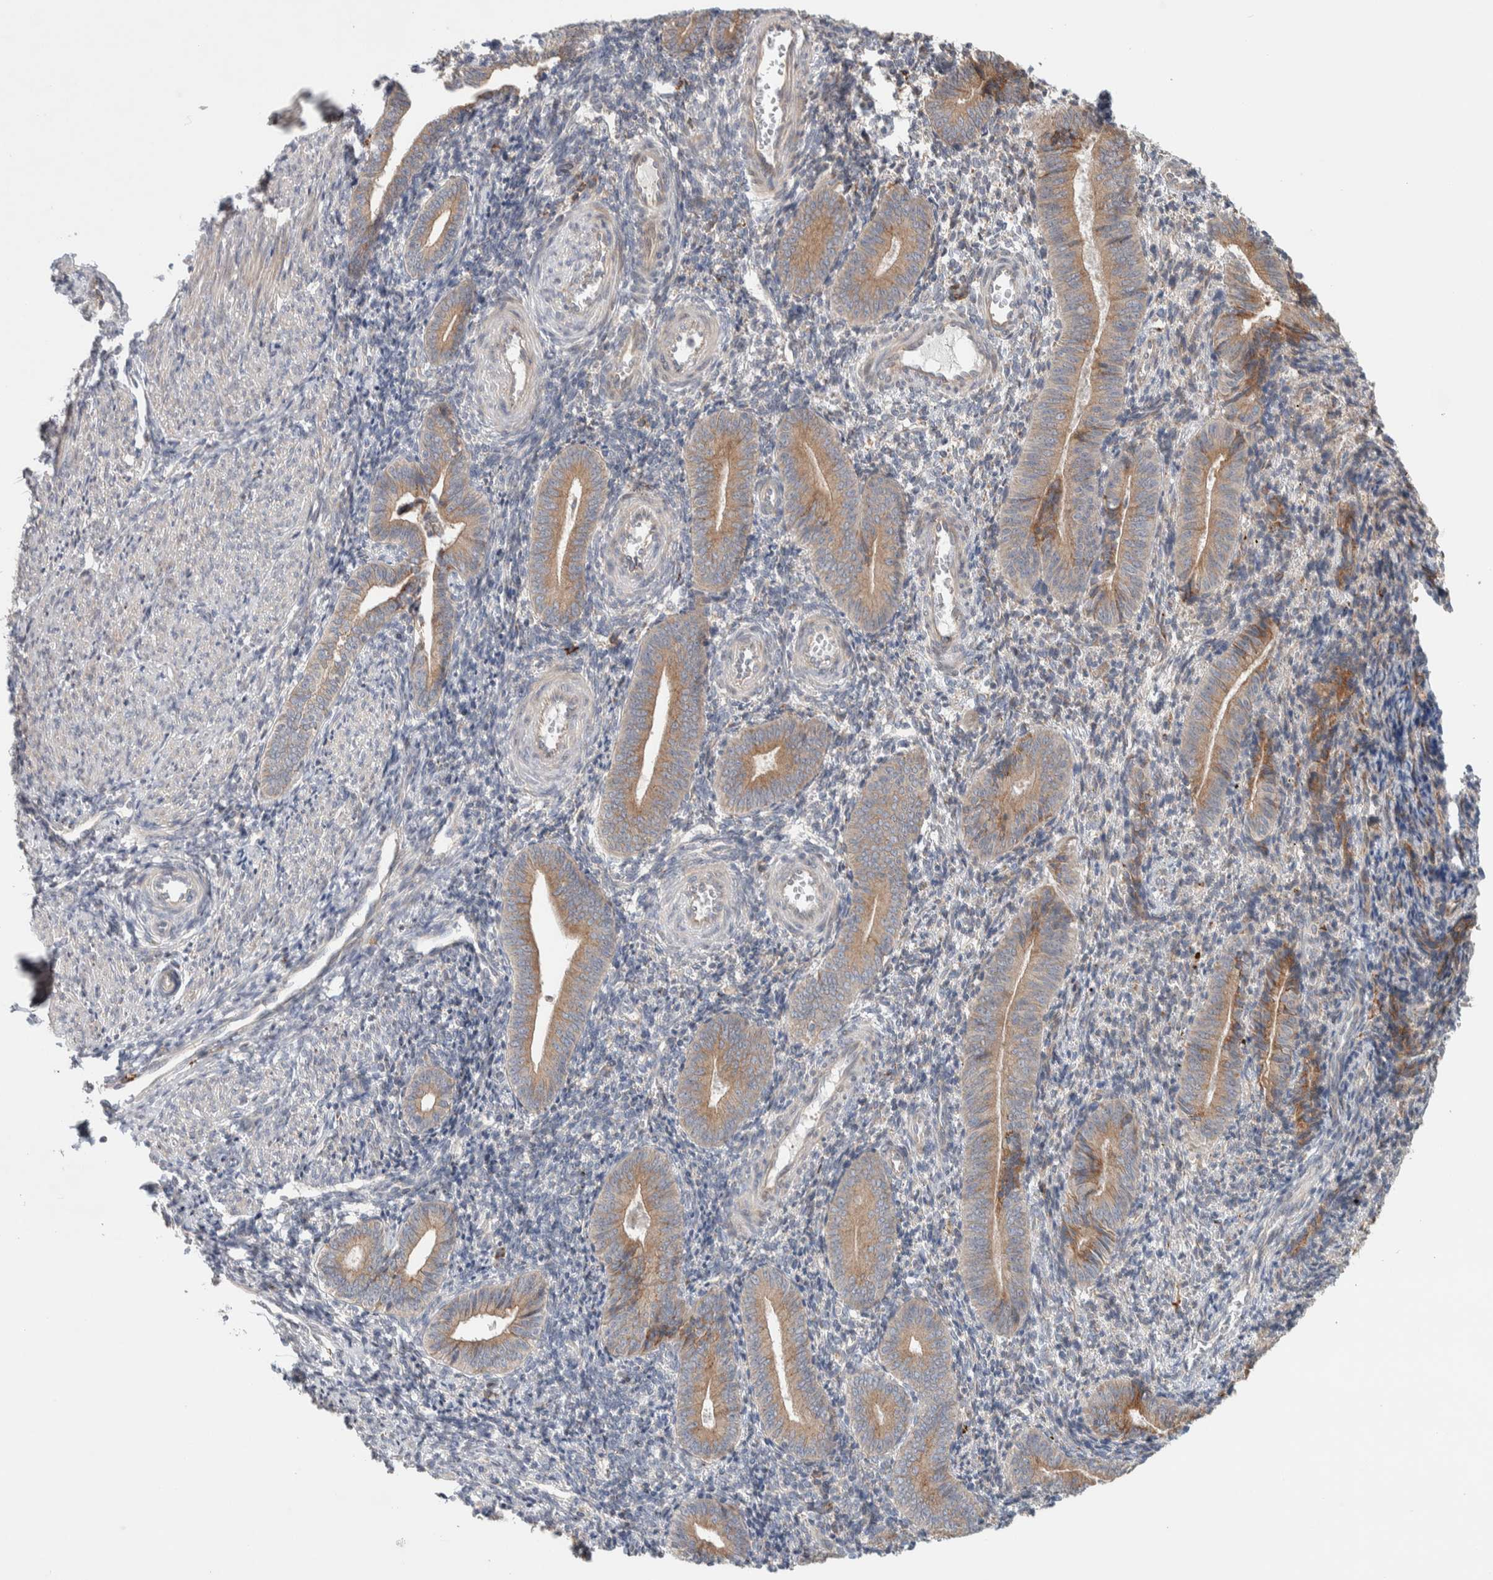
{"staining": {"intensity": "weak", "quantity": "<25%", "location": "cytoplasmic/membranous"}, "tissue": "endometrium", "cell_type": "Cells in endometrial stroma", "image_type": "normal", "snomed": [{"axis": "morphology", "description": "Normal tissue, NOS"}, {"axis": "topography", "description": "Uterus"}, {"axis": "topography", "description": "Endometrium"}], "caption": "A histopathology image of human endometrium is negative for staining in cells in endometrial stroma. The staining was performed using DAB (3,3'-diaminobenzidine) to visualize the protein expression in brown, while the nuclei were stained in blue with hematoxylin (Magnification: 20x).", "gene": "ADCY8", "patient": {"sex": "female", "age": 33}}